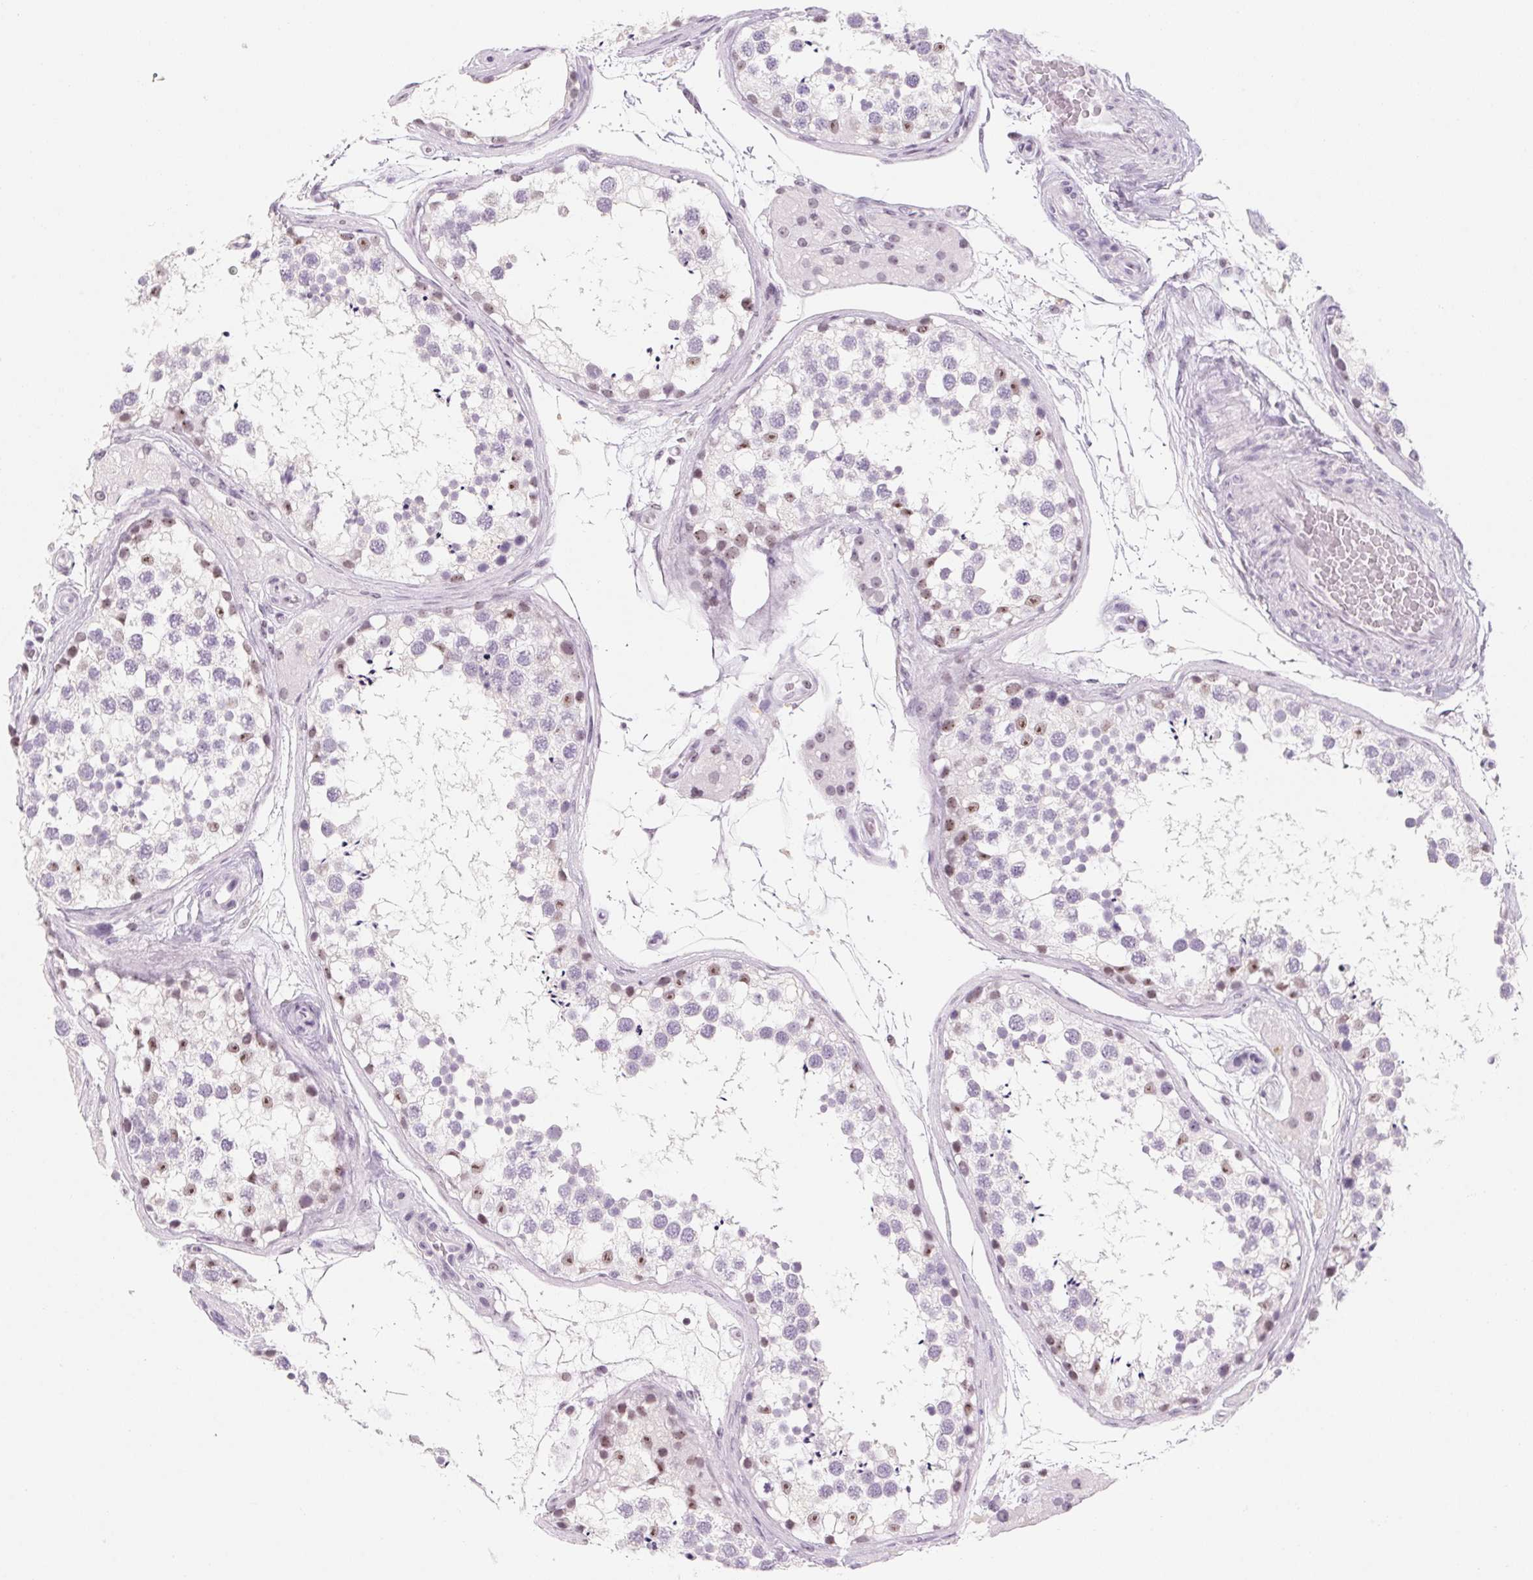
{"staining": {"intensity": "moderate", "quantity": "<25%", "location": "nuclear"}, "tissue": "testis", "cell_type": "Cells in seminiferous ducts", "image_type": "normal", "snomed": [{"axis": "morphology", "description": "Normal tissue, NOS"}, {"axis": "morphology", "description": "Seminoma, NOS"}, {"axis": "topography", "description": "Testis"}], "caption": "This image displays immunohistochemistry staining of benign human testis, with low moderate nuclear expression in approximately <25% of cells in seminiferous ducts.", "gene": "ZIC4", "patient": {"sex": "male", "age": 65}}